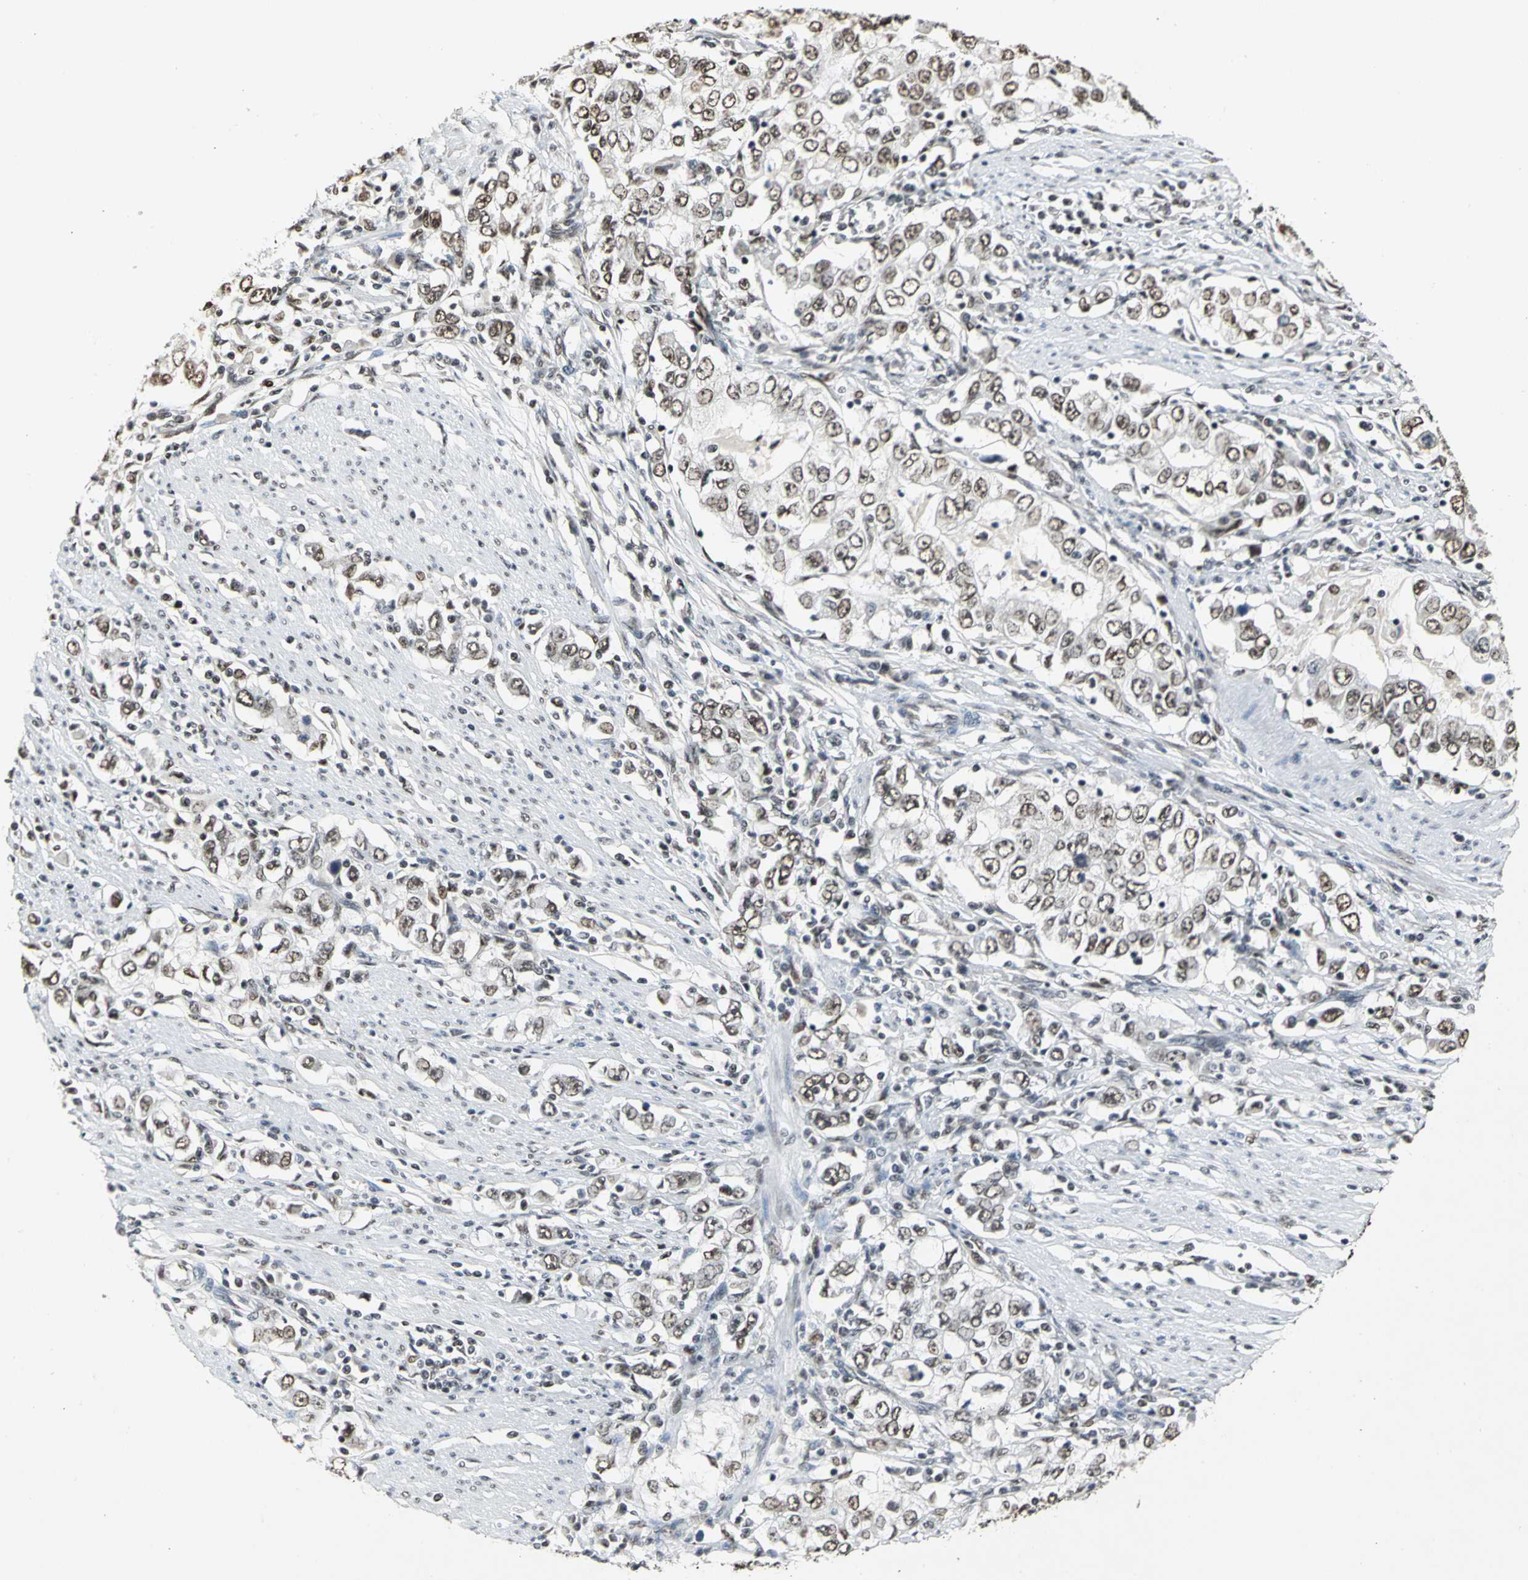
{"staining": {"intensity": "moderate", "quantity": ">75%", "location": "nuclear"}, "tissue": "stomach cancer", "cell_type": "Tumor cells", "image_type": "cancer", "snomed": [{"axis": "morphology", "description": "Adenocarcinoma, NOS"}, {"axis": "topography", "description": "Stomach, lower"}], "caption": "Stomach cancer (adenocarcinoma) stained for a protein (brown) reveals moderate nuclear positive expression in approximately >75% of tumor cells.", "gene": "CCDC88C", "patient": {"sex": "female", "age": 72}}